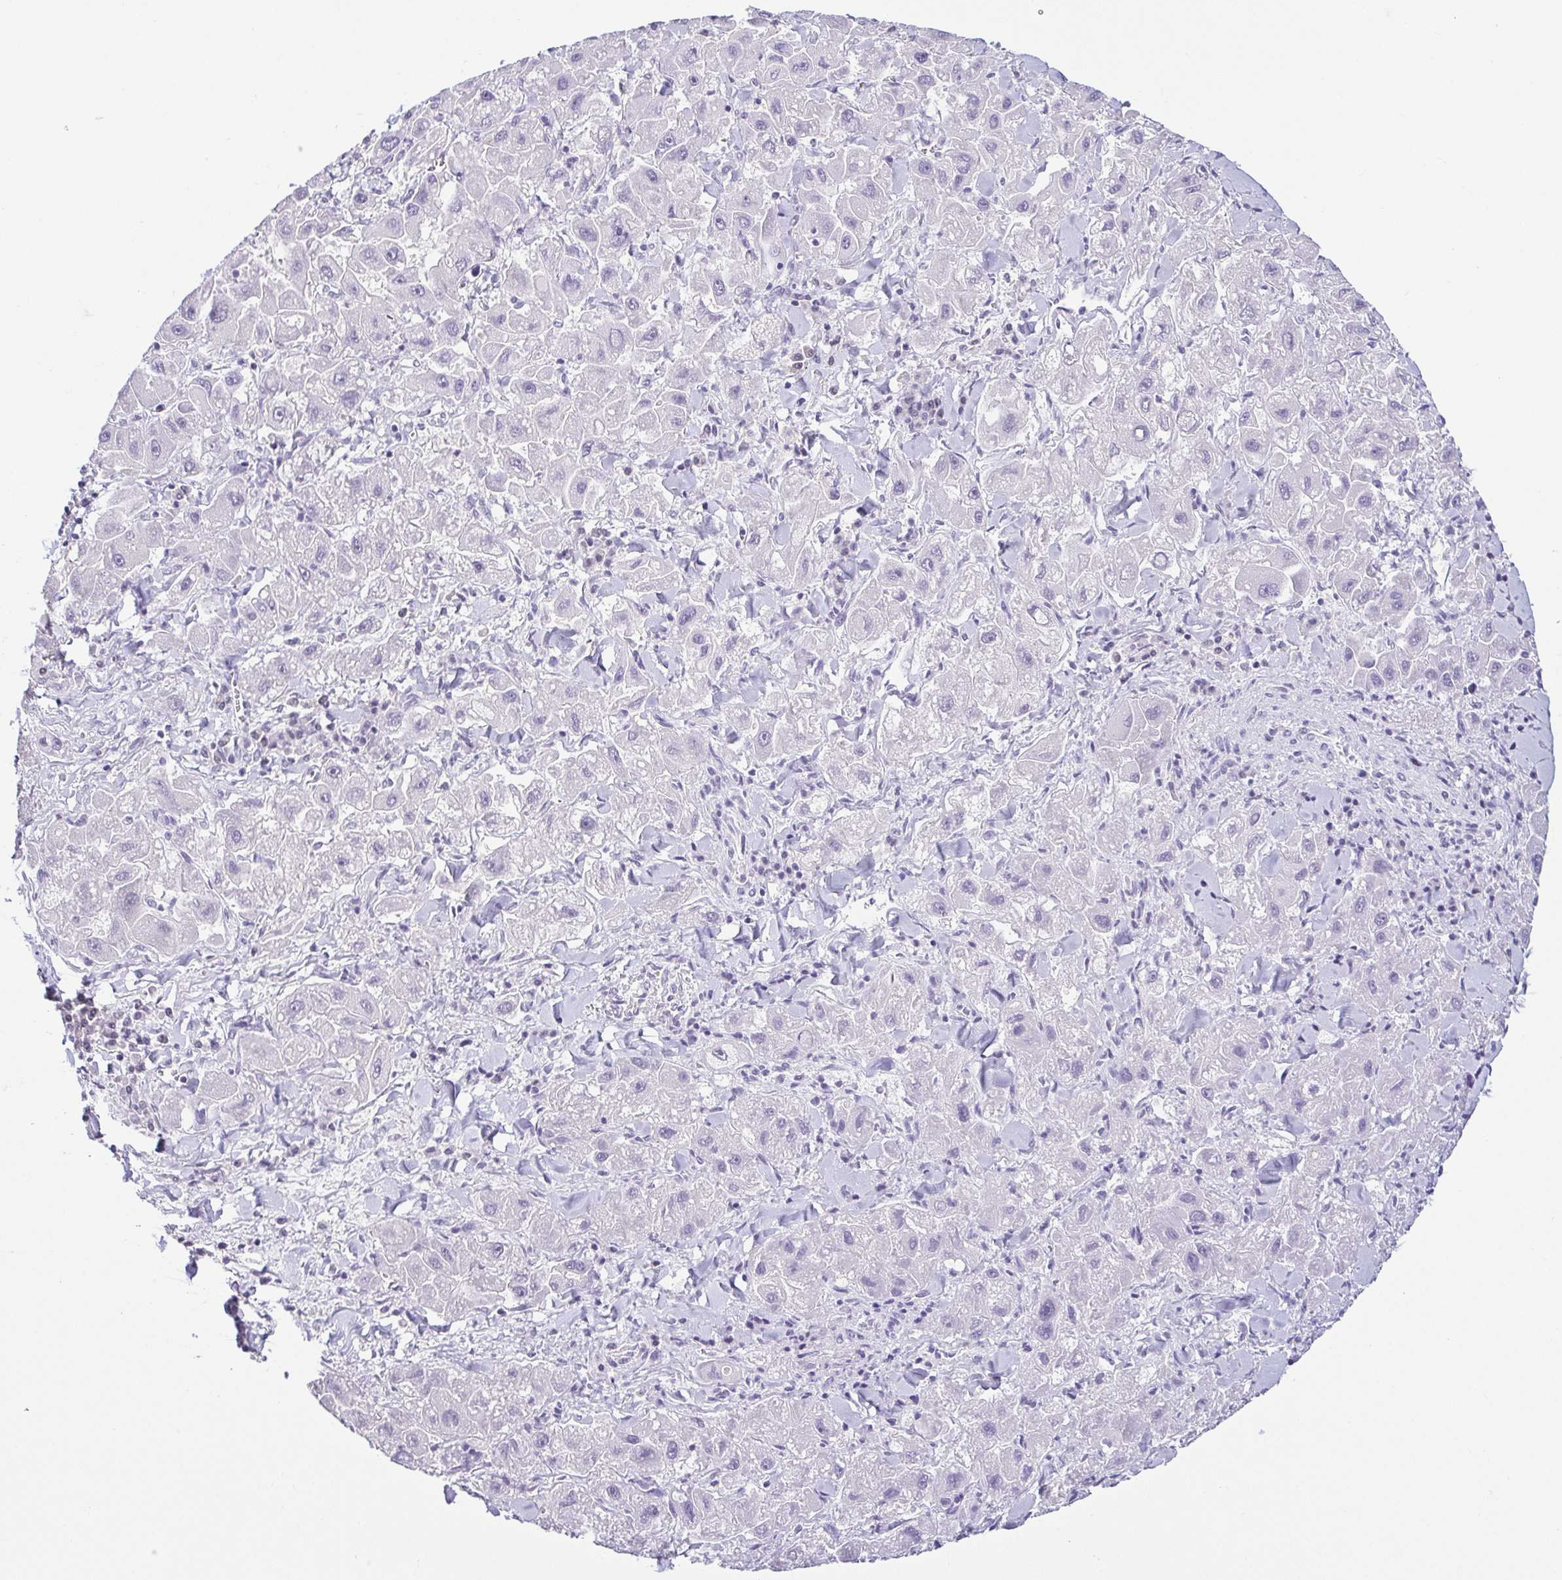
{"staining": {"intensity": "negative", "quantity": "none", "location": "none"}, "tissue": "liver cancer", "cell_type": "Tumor cells", "image_type": "cancer", "snomed": [{"axis": "morphology", "description": "Carcinoma, Hepatocellular, NOS"}, {"axis": "topography", "description": "Liver"}], "caption": "Liver cancer (hepatocellular carcinoma) stained for a protein using immunohistochemistry displays no positivity tumor cells.", "gene": "TCF3", "patient": {"sex": "male", "age": 24}}